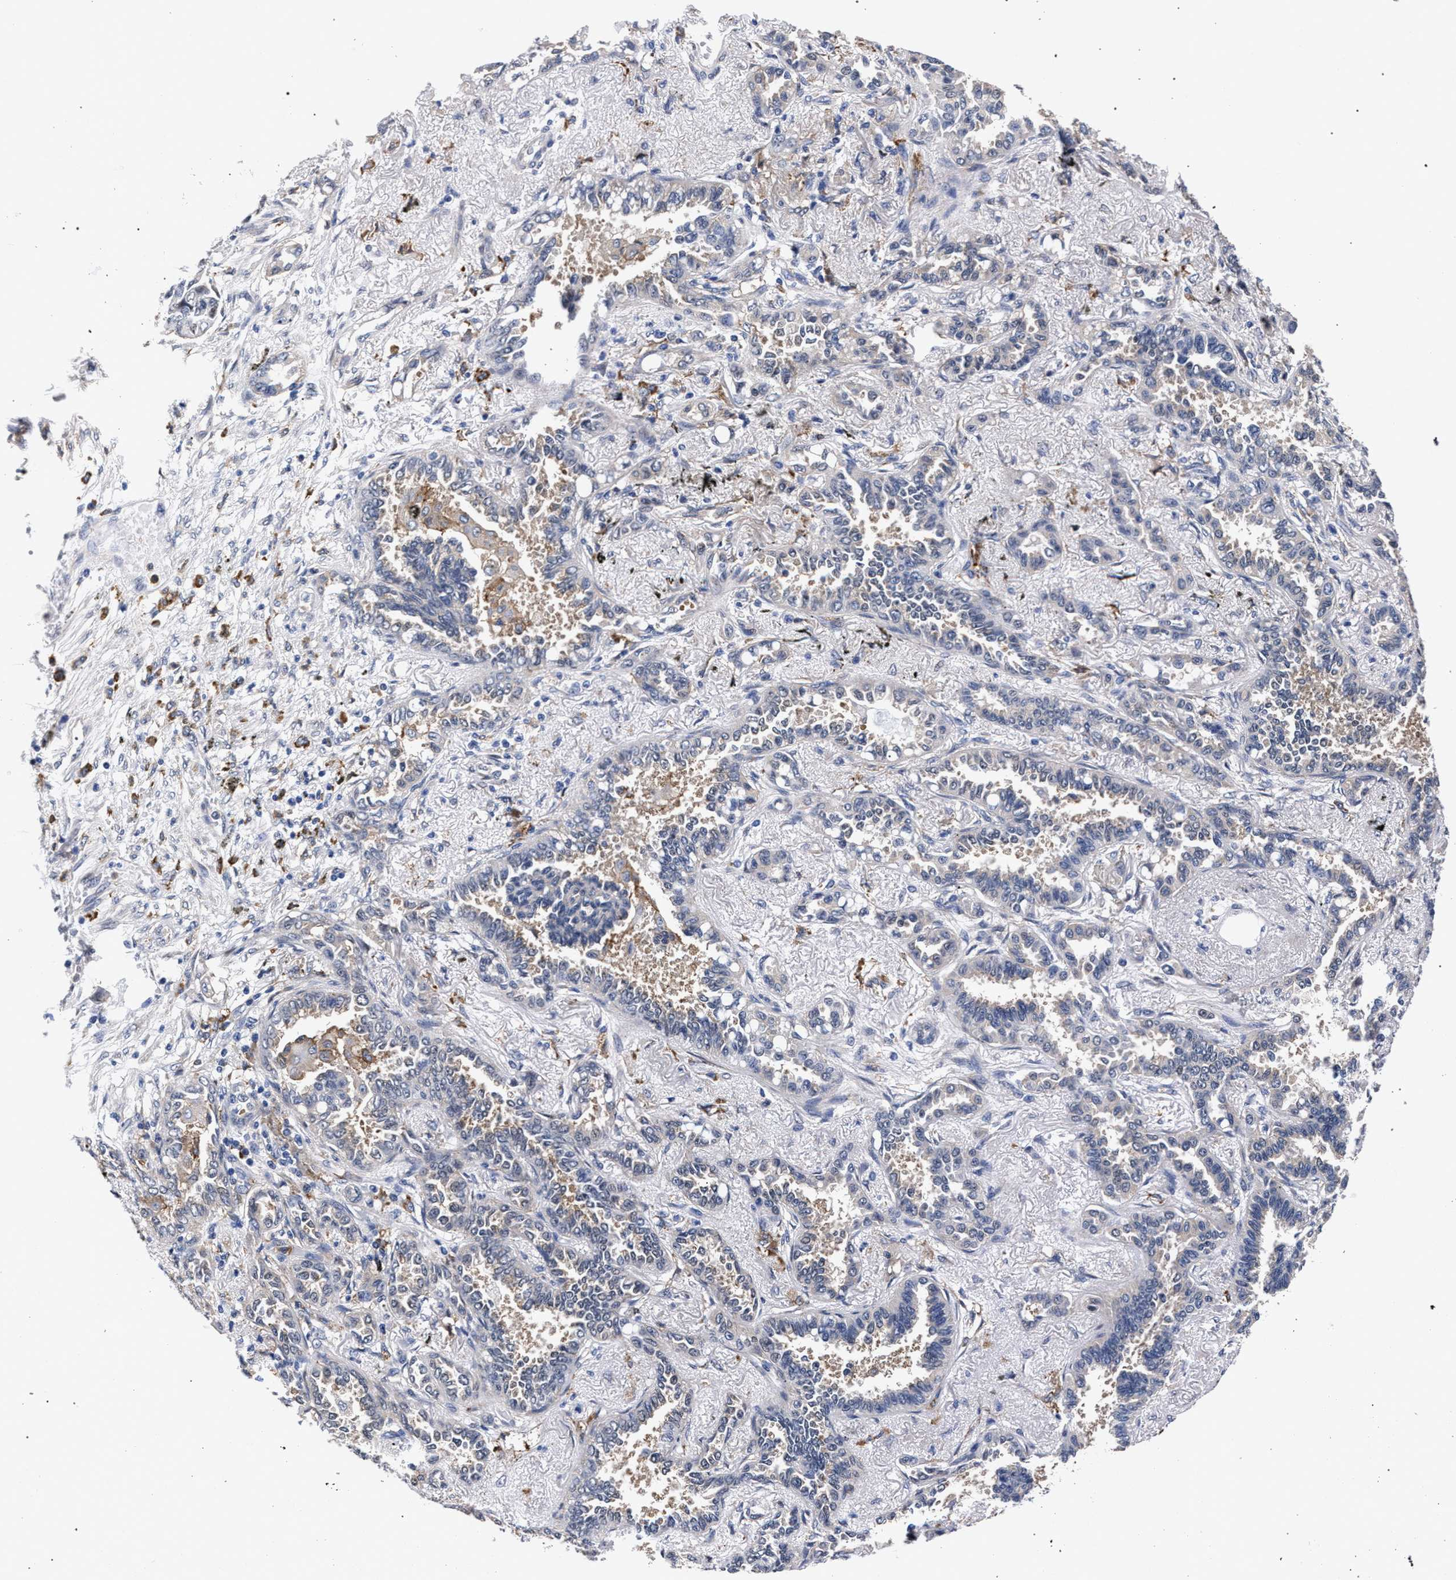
{"staining": {"intensity": "negative", "quantity": "none", "location": "none"}, "tissue": "lung cancer", "cell_type": "Tumor cells", "image_type": "cancer", "snomed": [{"axis": "morphology", "description": "Adenocarcinoma, NOS"}, {"axis": "topography", "description": "Lung"}], "caption": "The immunohistochemistry micrograph has no significant positivity in tumor cells of lung adenocarcinoma tissue. (DAB (3,3'-diaminobenzidine) immunohistochemistry, high magnification).", "gene": "ZNF462", "patient": {"sex": "male", "age": 59}}